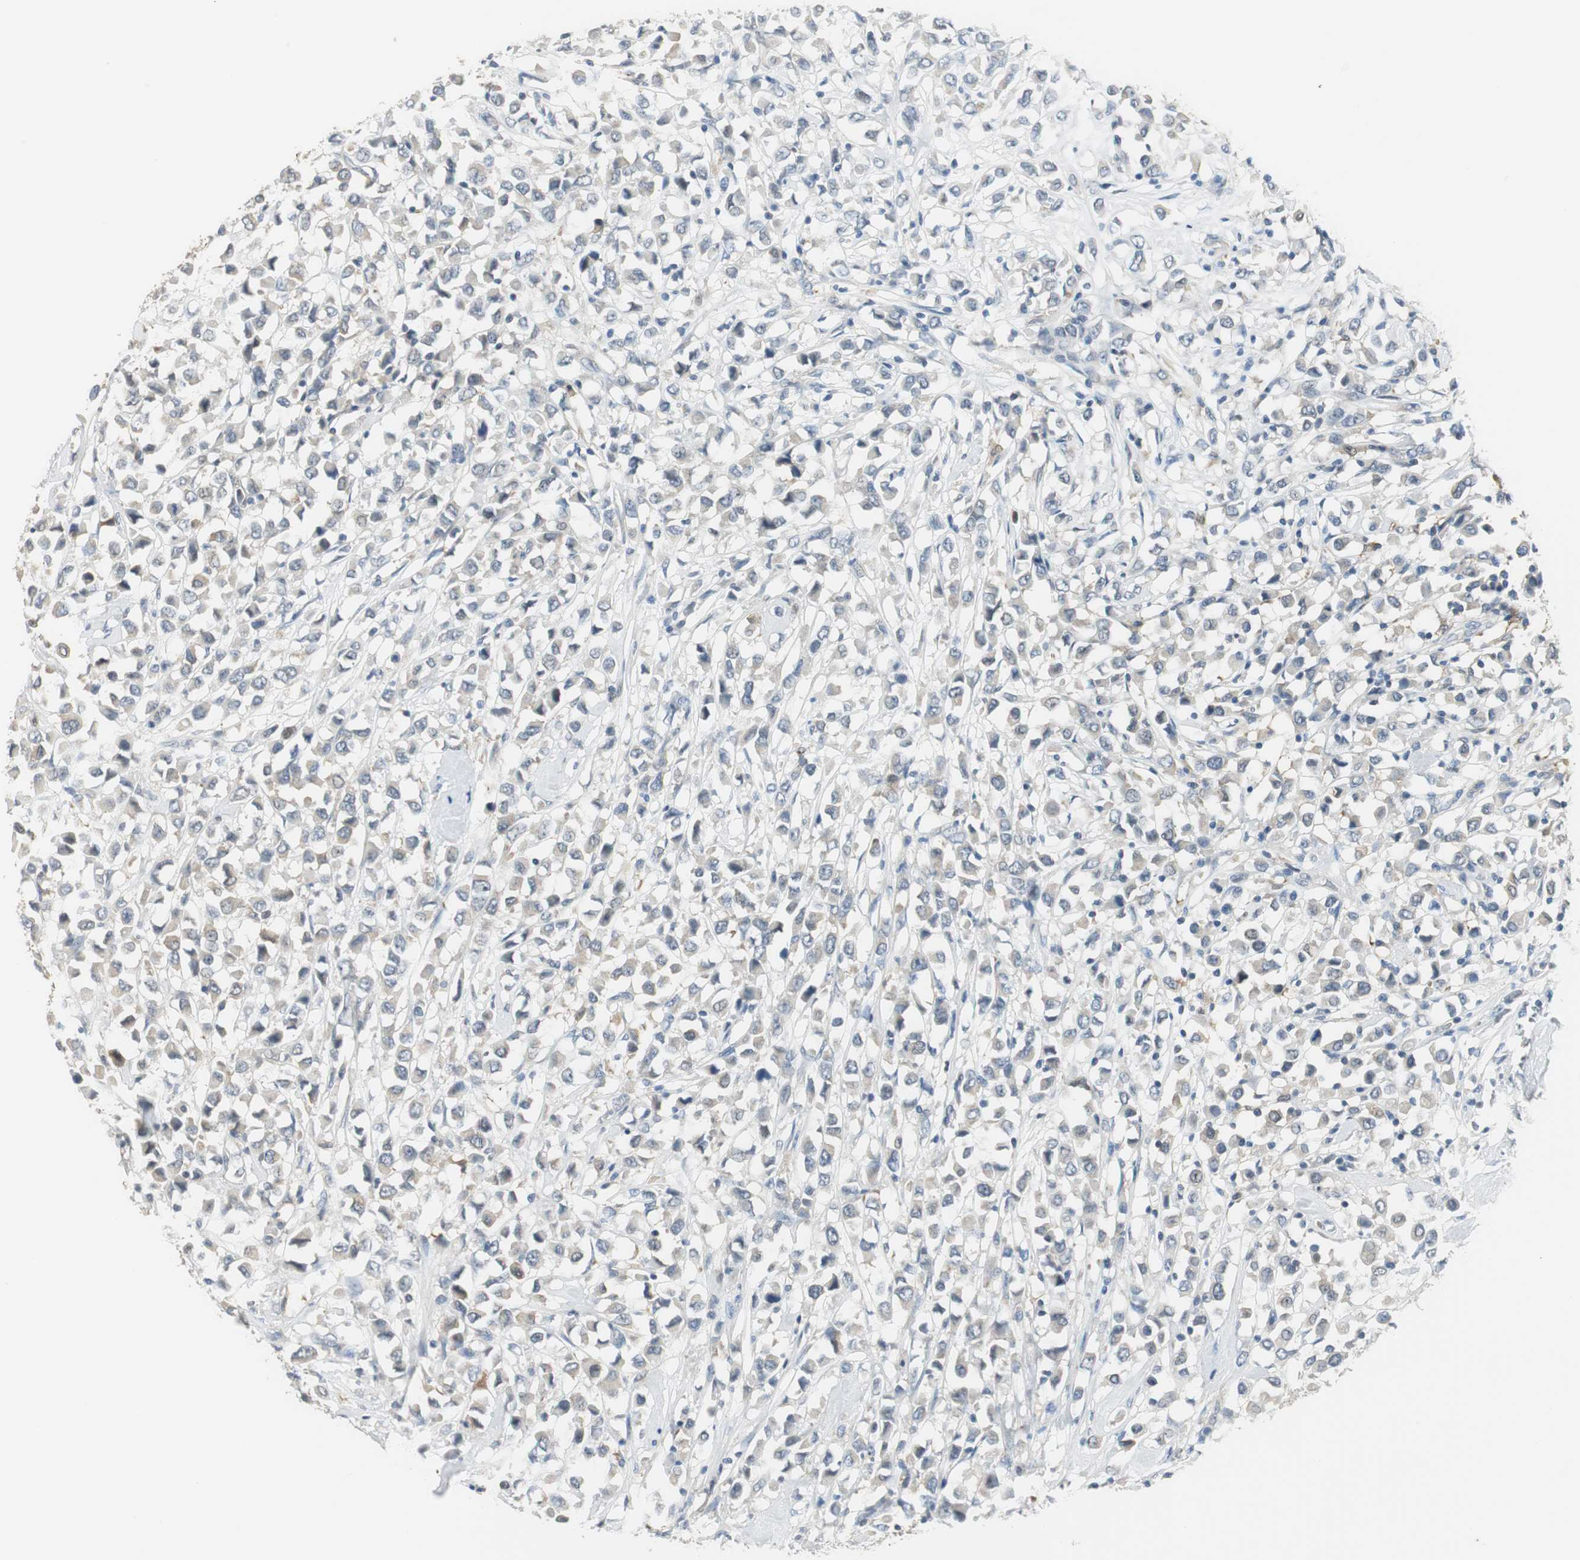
{"staining": {"intensity": "weak", "quantity": "<25%", "location": "cytoplasmic/membranous"}, "tissue": "breast cancer", "cell_type": "Tumor cells", "image_type": "cancer", "snomed": [{"axis": "morphology", "description": "Duct carcinoma"}, {"axis": "topography", "description": "Breast"}], "caption": "Immunohistochemistry (IHC) image of intraductal carcinoma (breast) stained for a protein (brown), which reveals no positivity in tumor cells.", "gene": "MSTO1", "patient": {"sex": "female", "age": 61}}